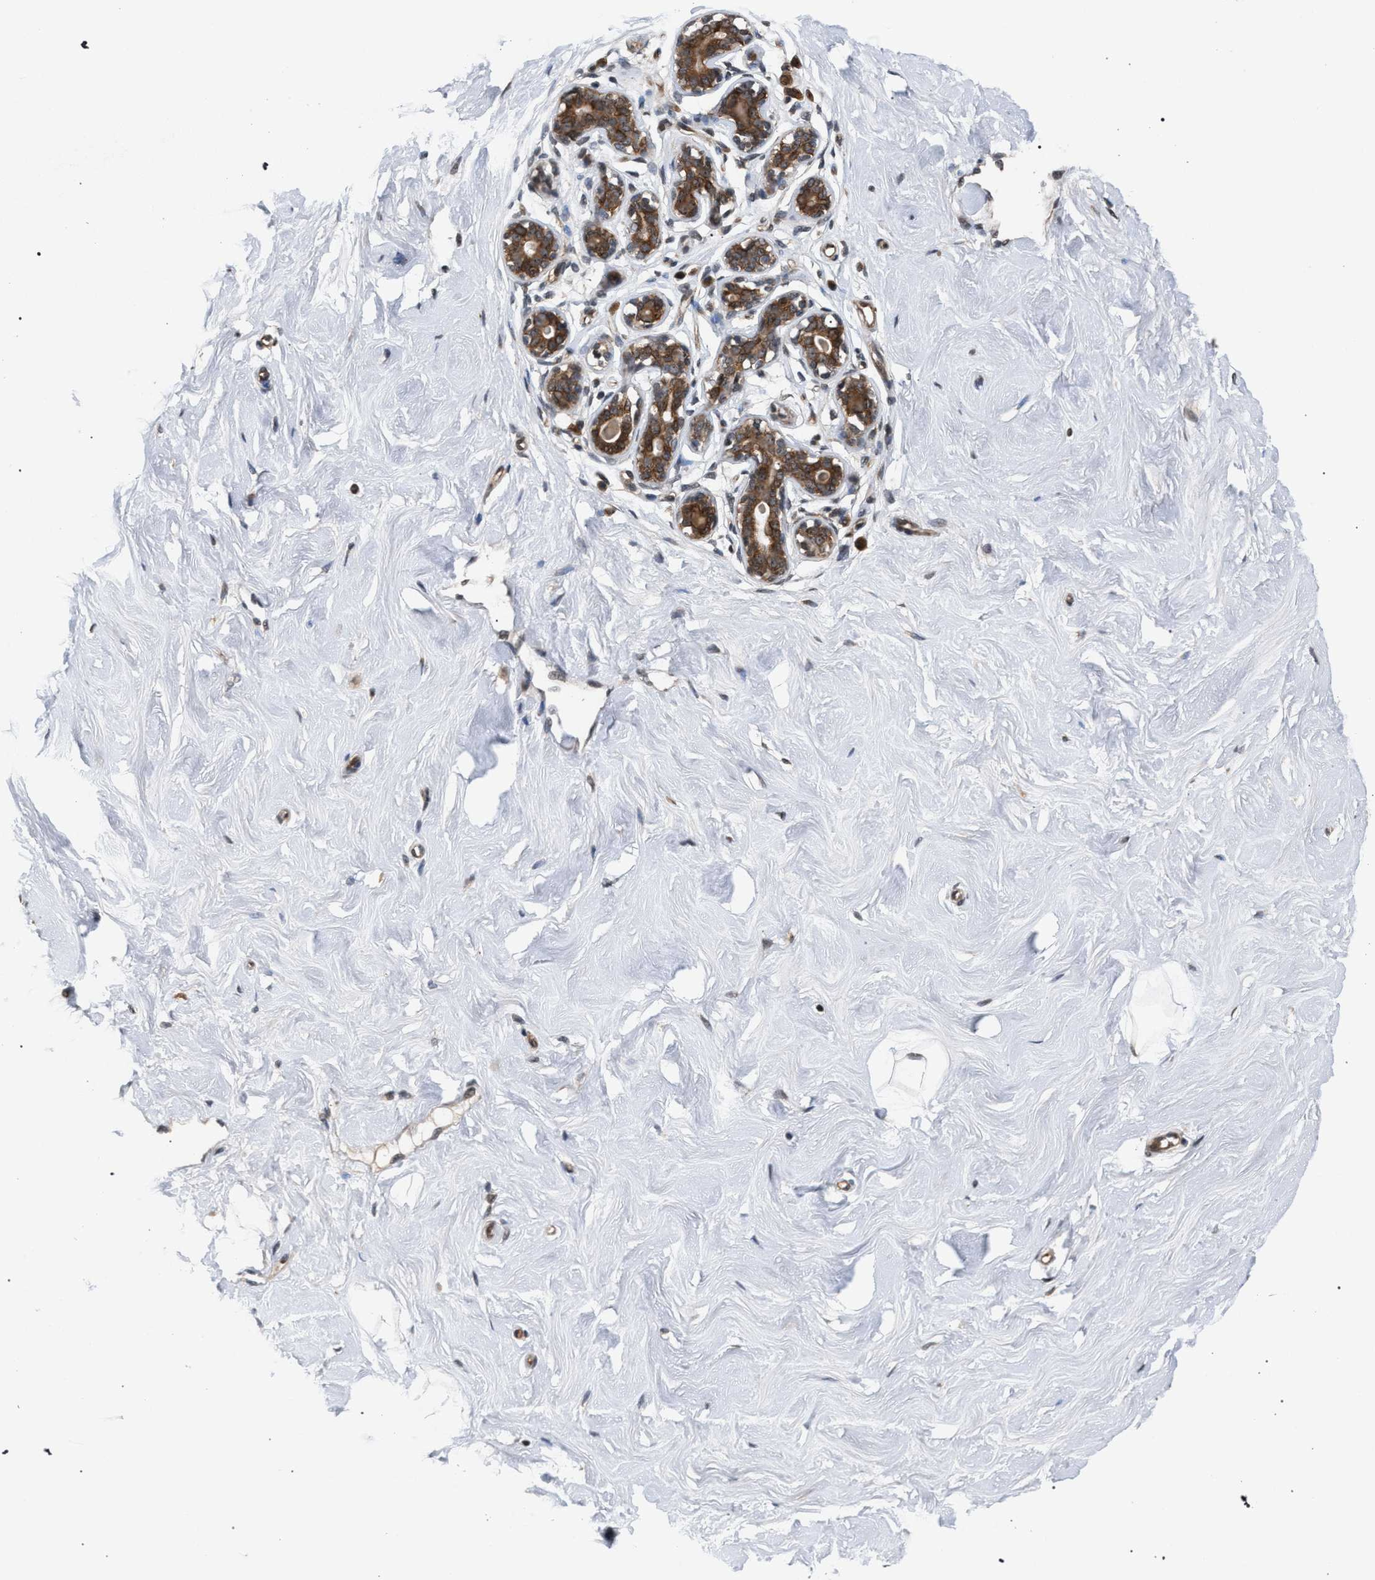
{"staining": {"intensity": "negative", "quantity": "none", "location": "none"}, "tissue": "breast", "cell_type": "Adipocytes", "image_type": "normal", "snomed": [{"axis": "morphology", "description": "Normal tissue, NOS"}, {"axis": "topography", "description": "Breast"}], "caption": "Immunohistochemistry image of benign breast: human breast stained with DAB displays no significant protein positivity in adipocytes.", "gene": "IRAK4", "patient": {"sex": "female", "age": 23}}